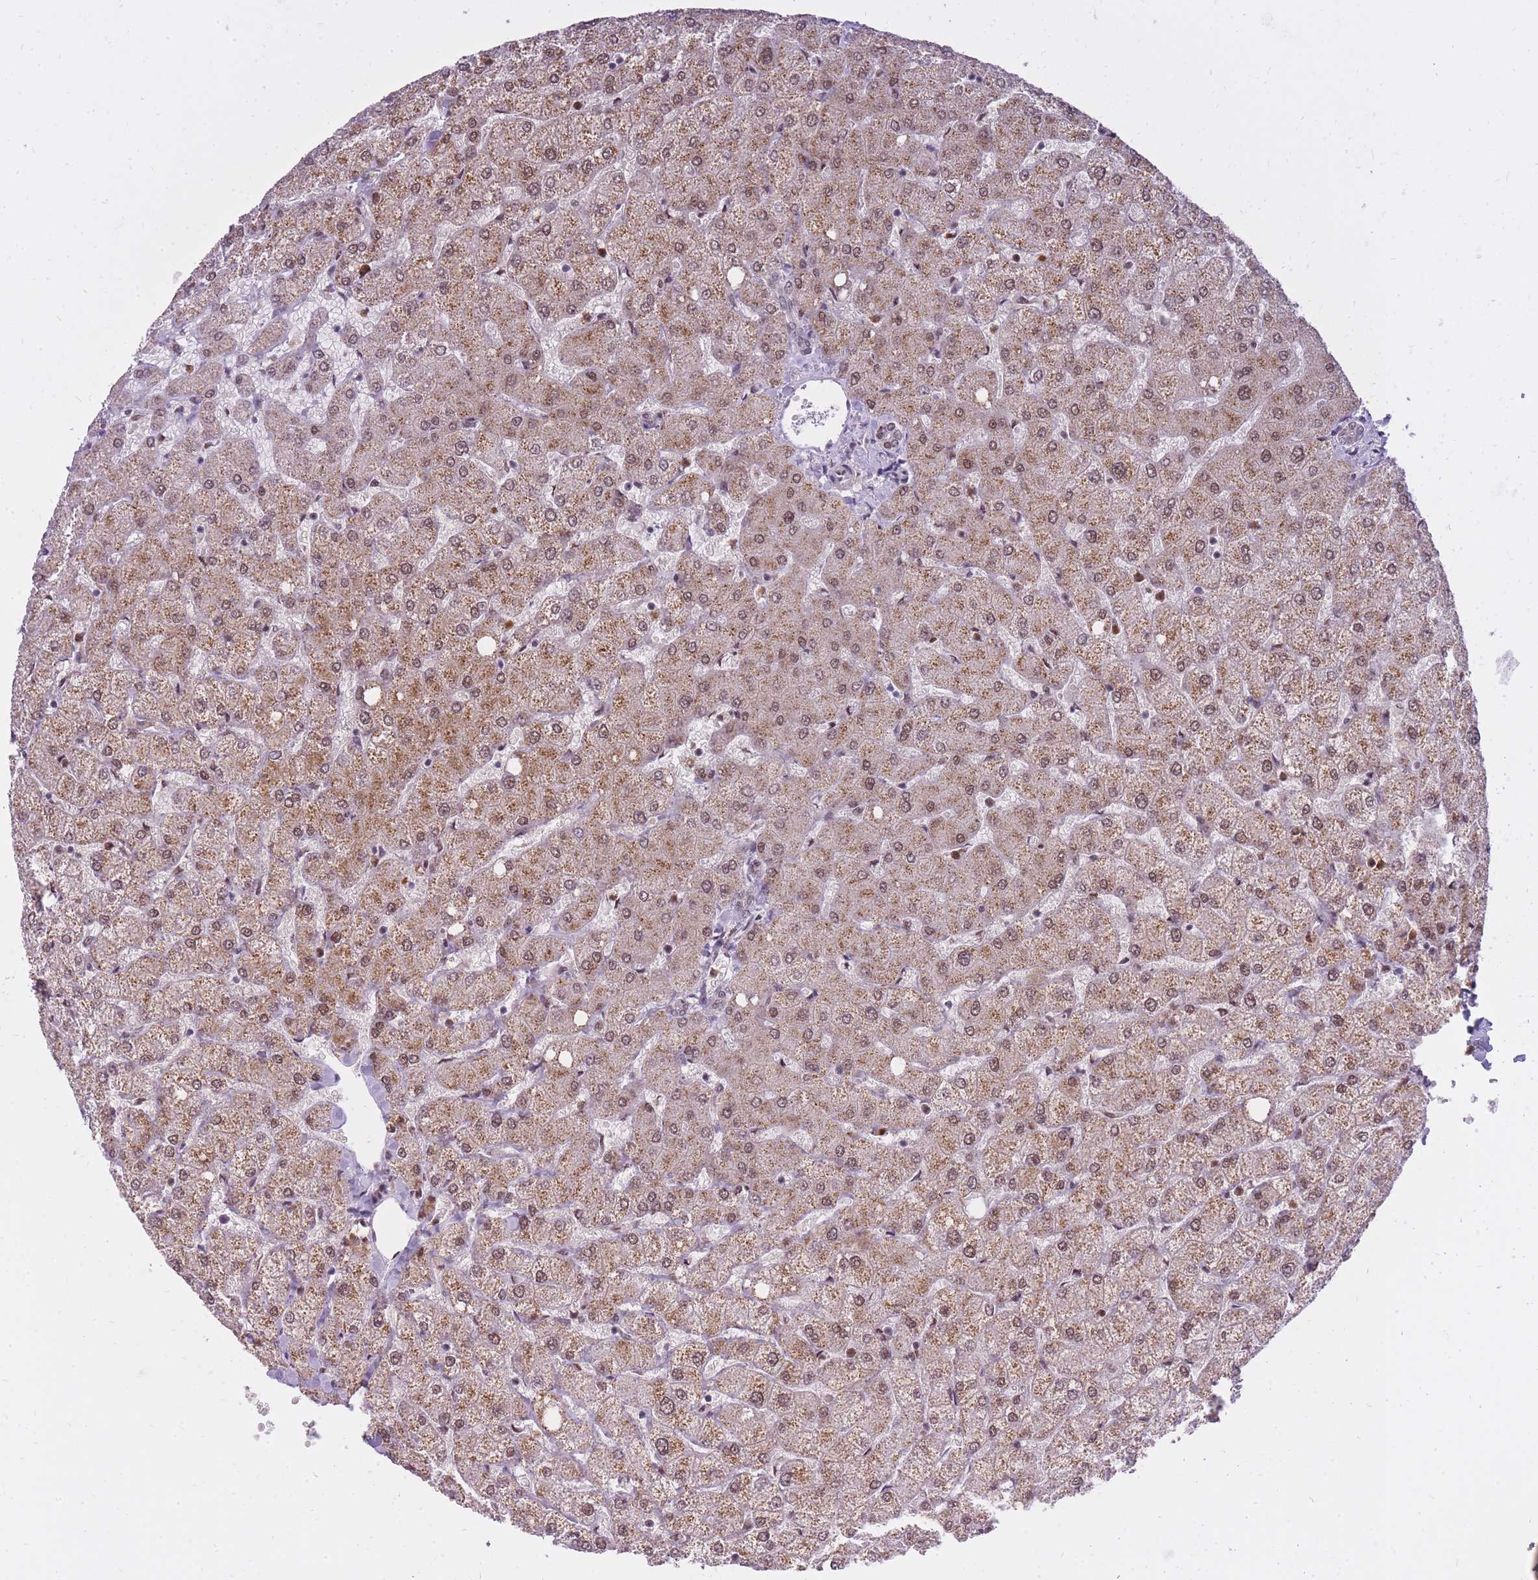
{"staining": {"intensity": "weak", "quantity": "<25%", "location": "cytoplasmic/membranous,nuclear"}, "tissue": "liver", "cell_type": "Cholangiocytes", "image_type": "normal", "snomed": [{"axis": "morphology", "description": "Normal tissue, NOS"}, {"axis": "topography", "description": "Liver"}], "caption": "A high-resolution photomicrograph shows immunohistochemistry (IHC) staining of unremarkable liver, which demonstrates no significant expression in cholangiocytes. (DAB immunohistochemistry (IHC) visualized using brightfield microscopy, high magnification).", "gene": "TIGD1", "patient": {"sex": "female", "age": 54}}